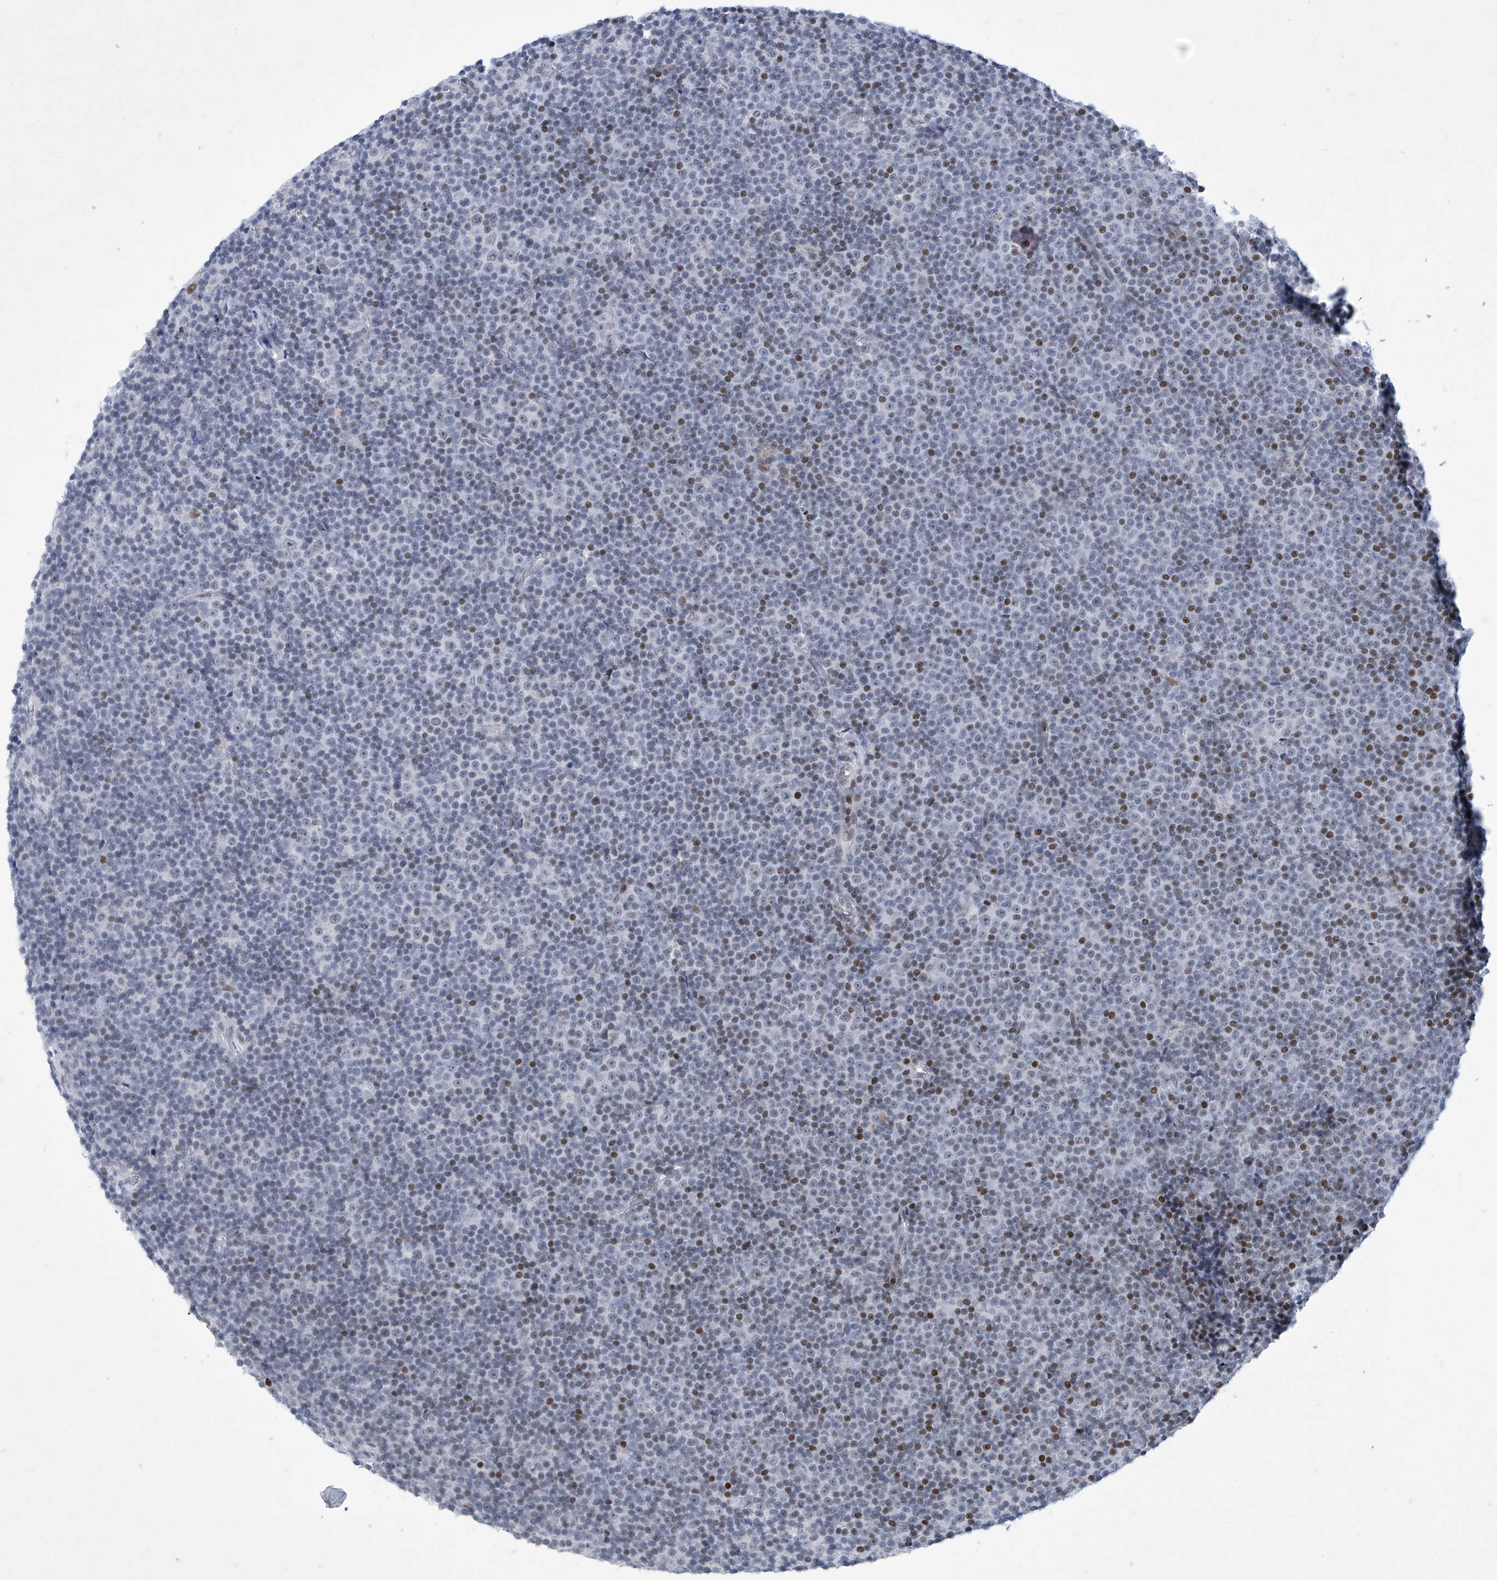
{"staining": {"intensity": "negative", "quantity": "none", "location": "none"}, "tissue": "lymphoma", "cell_type": "Tumor cells", "image_type": "cancer", "snomed": [{"axis": "morphology", "description": "Malignant lymphoma, non-Hodgkin's type, Low grade"}, {"axis": "topography", "description": "Lymph node"}], "caption": "DAB immunohistochemical staining of lymphoma reveals no significant expression in tumor cells.", "gene": "RFX7", "patient": {"sex": "female", "age": 67}}